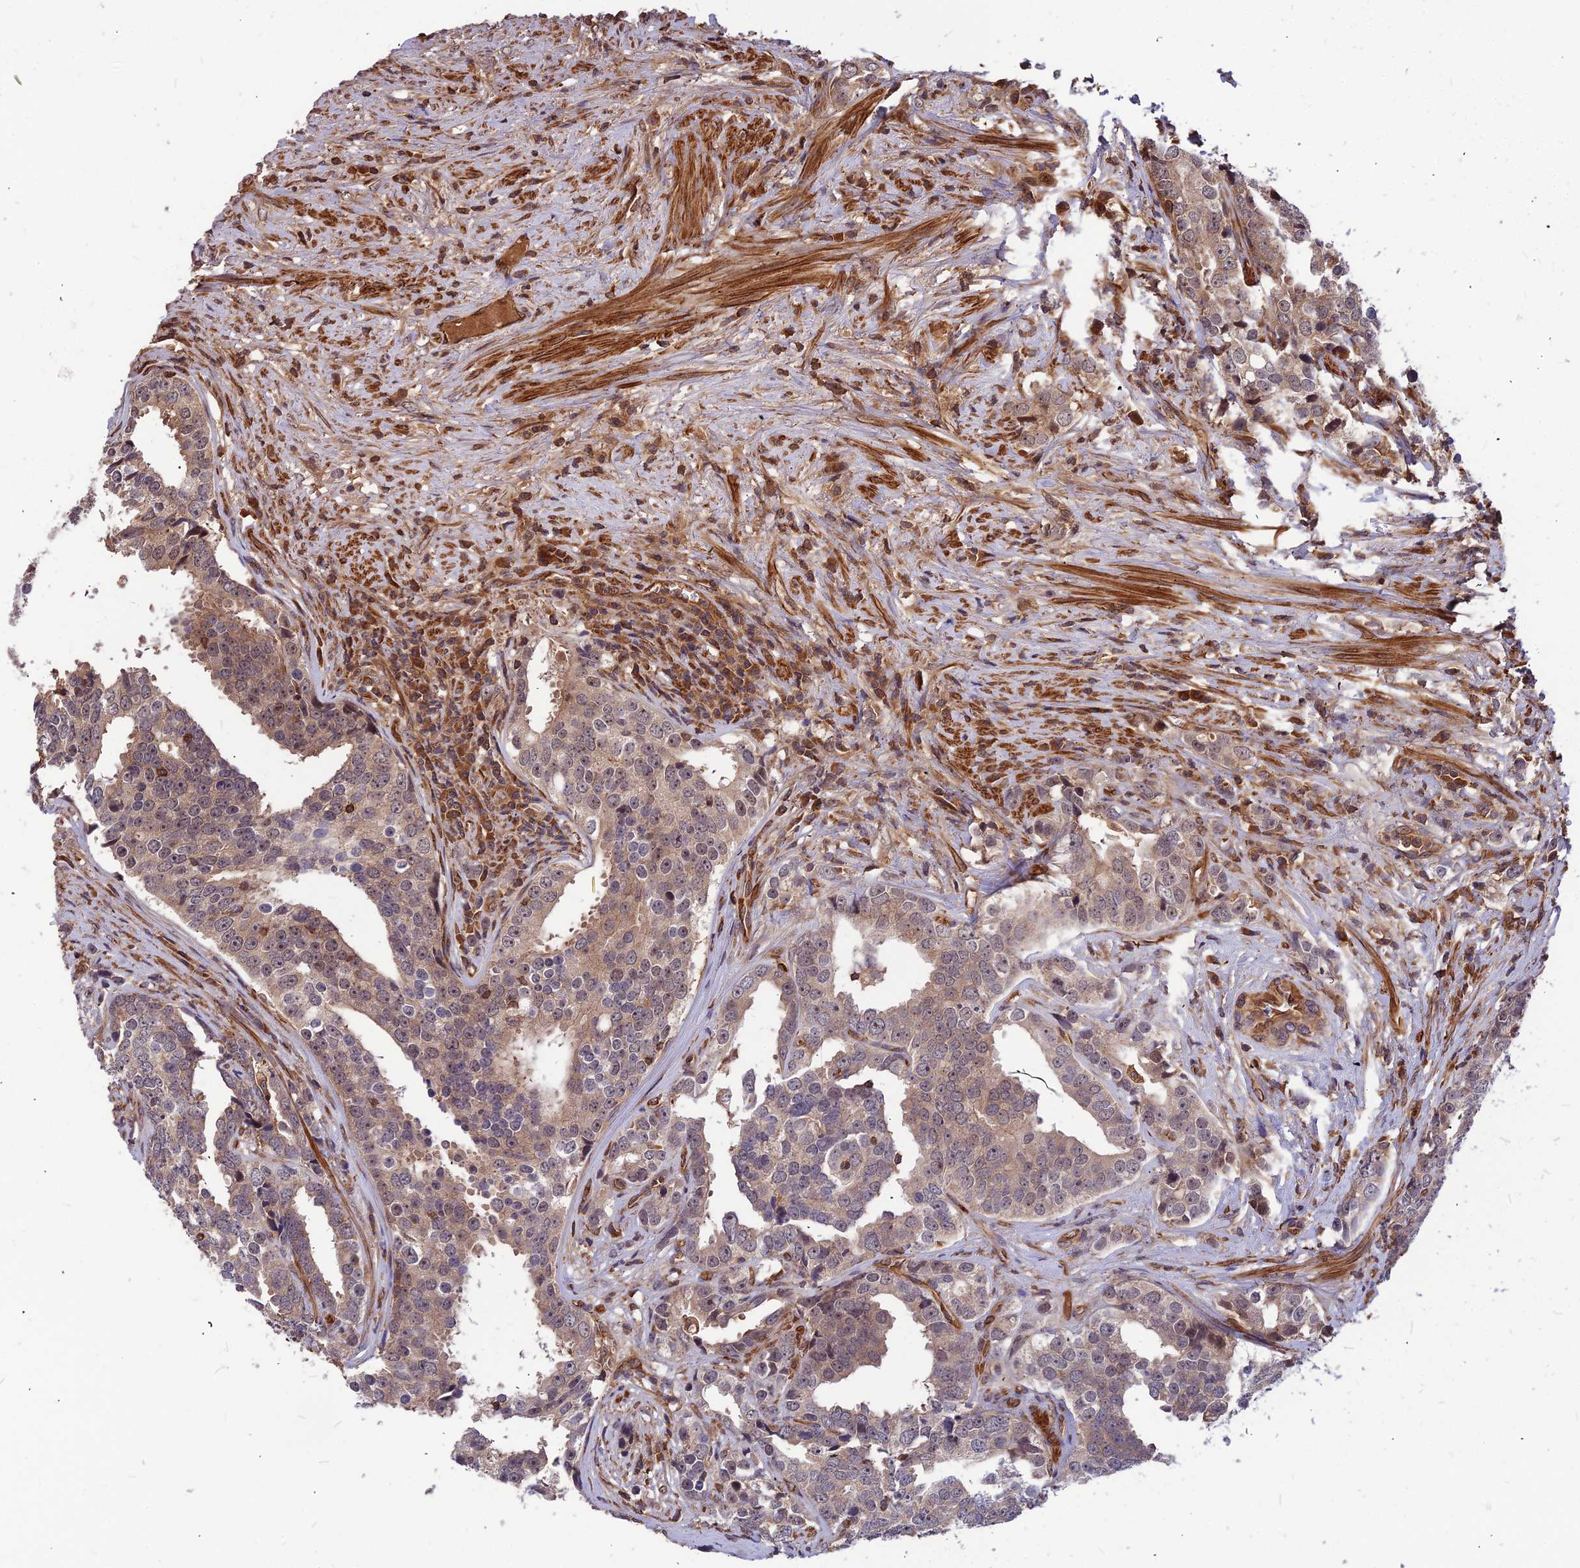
{"staining": {"intensity": "weak", "quantity": "25%-75%", "location": "cytoplasmic/membranous"}, "tissue": "prostate cancer", "cell_type": "Tumor cells", "image_type": "cancer", "snomed": [{"axis": "morphology", "description": "Adenocarcinoma, High grade"}, {"axis": "topography", "description": "Prostate"}], "caption": "An immunohistochemistry (IHC) photomicrograph of tumor tissue is shown. Protein staining in brown labels weak cytoplasmic/membranous positivity in prostate high-grade adenocarcinoma within tumor cells. (DAB (3,3'-diaminobenzidine) = brown stain, brightfield microscopy at high magnification).", "gene": "ZNF467", "patient": {"sex": "male", "age": 71}}